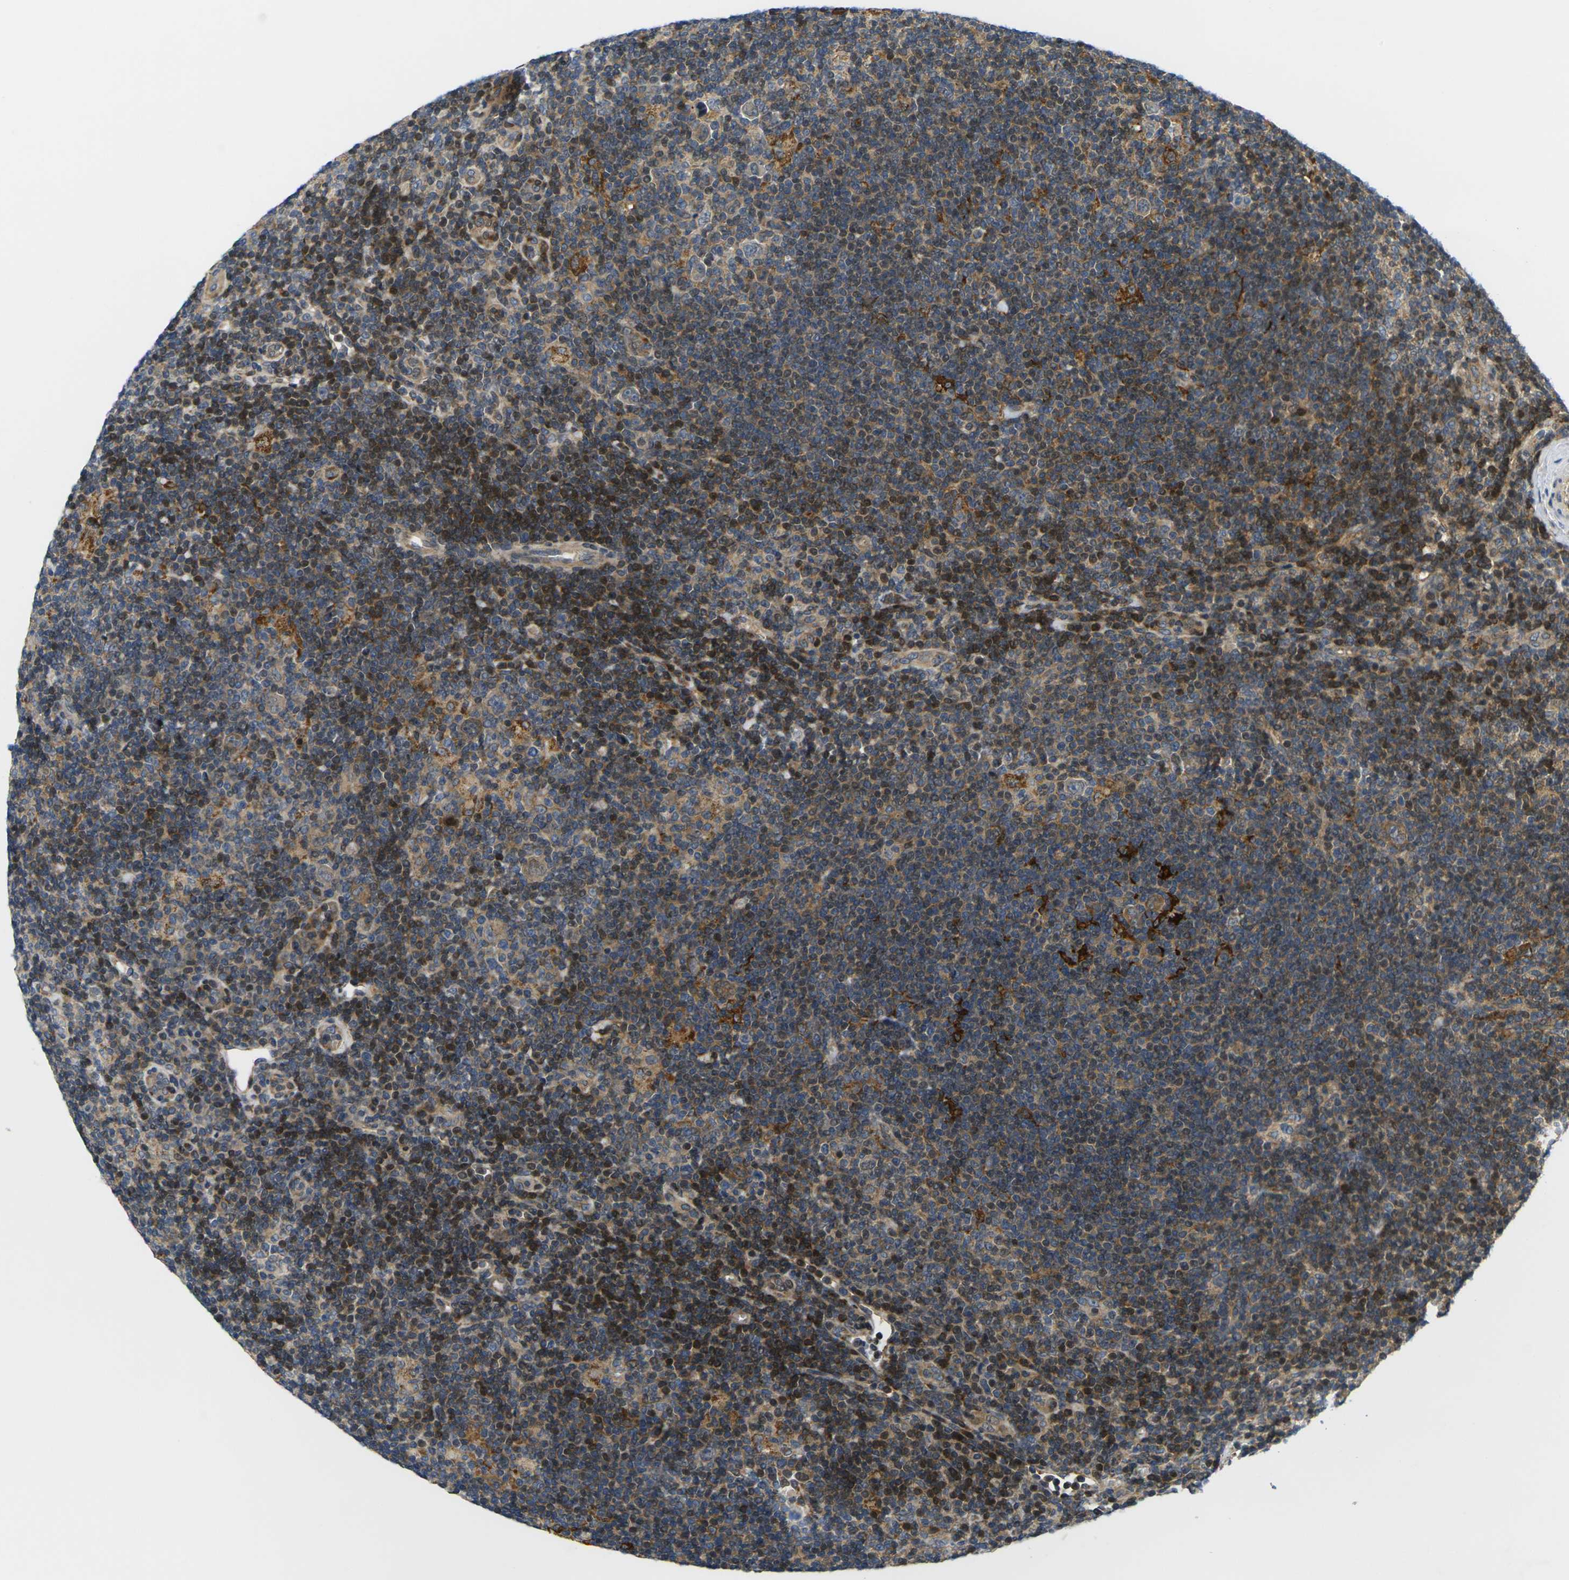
{"staining": {"intensity": "weak", "quantity": "25%-75%", "location": "cytoplasmic/membranous"}, "tissue": "lymphoma", "cell_type": "Tumor cells", "image_type": "cancer", "snomed": [{"axis": "morphology", "description": "Hodgkin's disease, NOS"}, {"axis": "topography", "description": "Lymph node"}], "caption": "Weak cytoplasmic/membranous expression is identified in about 25%-75% of tumor cells in lymphoma.", "gene": "ROBO2", "patient": {"sex": "female", "age": 57}}